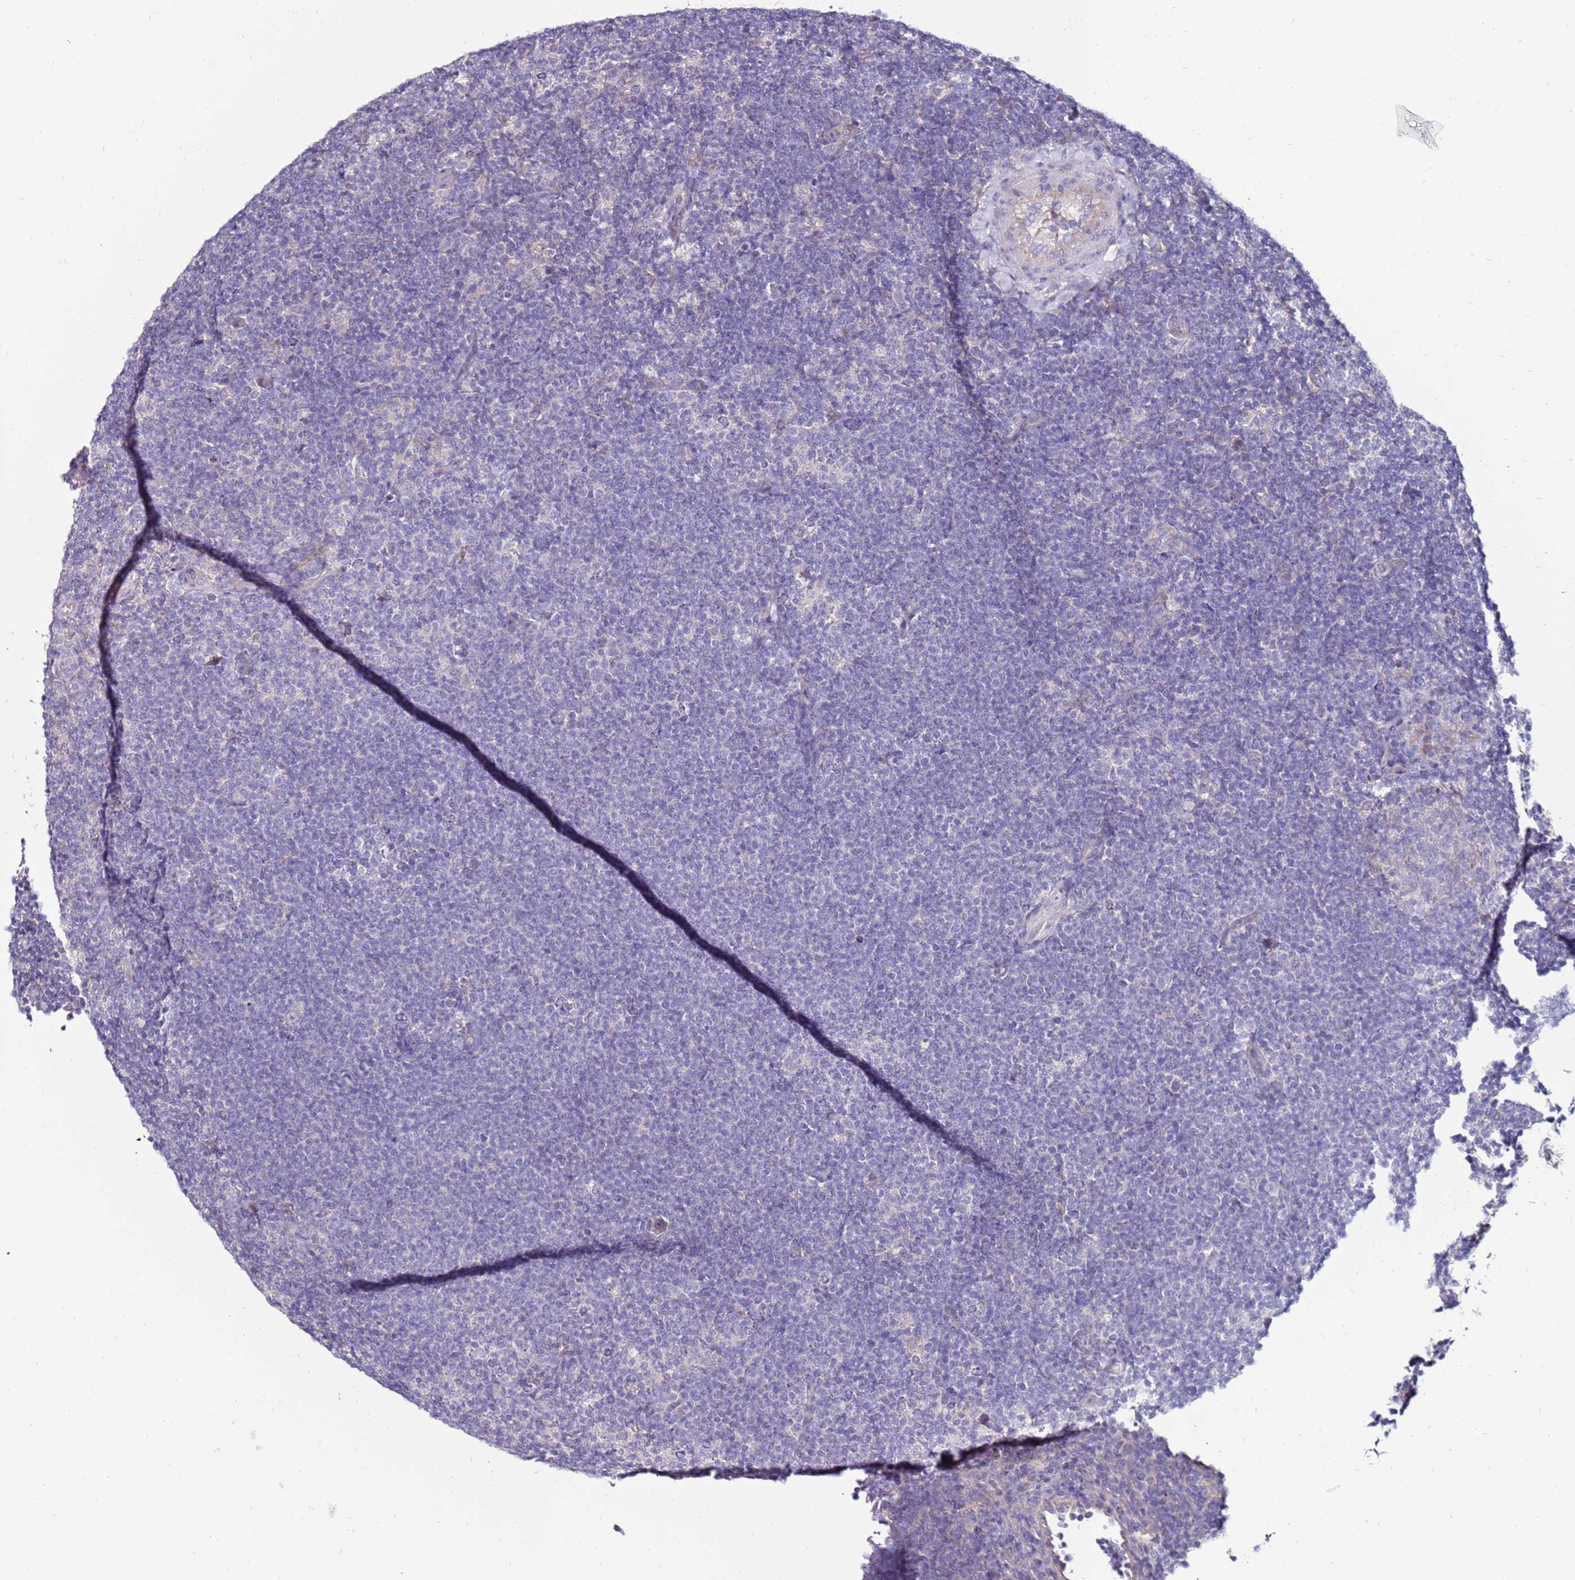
{"staining": {"intensity": "negative", "quantity": "none", "location": "none"}, "tissue": "lymphoma", "cell_type": "Tumor cells", "image_type": "cancer", "snomed": [{"axis": "morphology", "description": "Hodgkin's disease, NOS"}, {"axis": "topography", "description": "Lymph node"}], "caption": "Histopathology image shows no protein staining in tumor cells of Hodgkin's disease tissue.", "gene": "GPN3", "patient": {"sex": "female", "age": 57}}